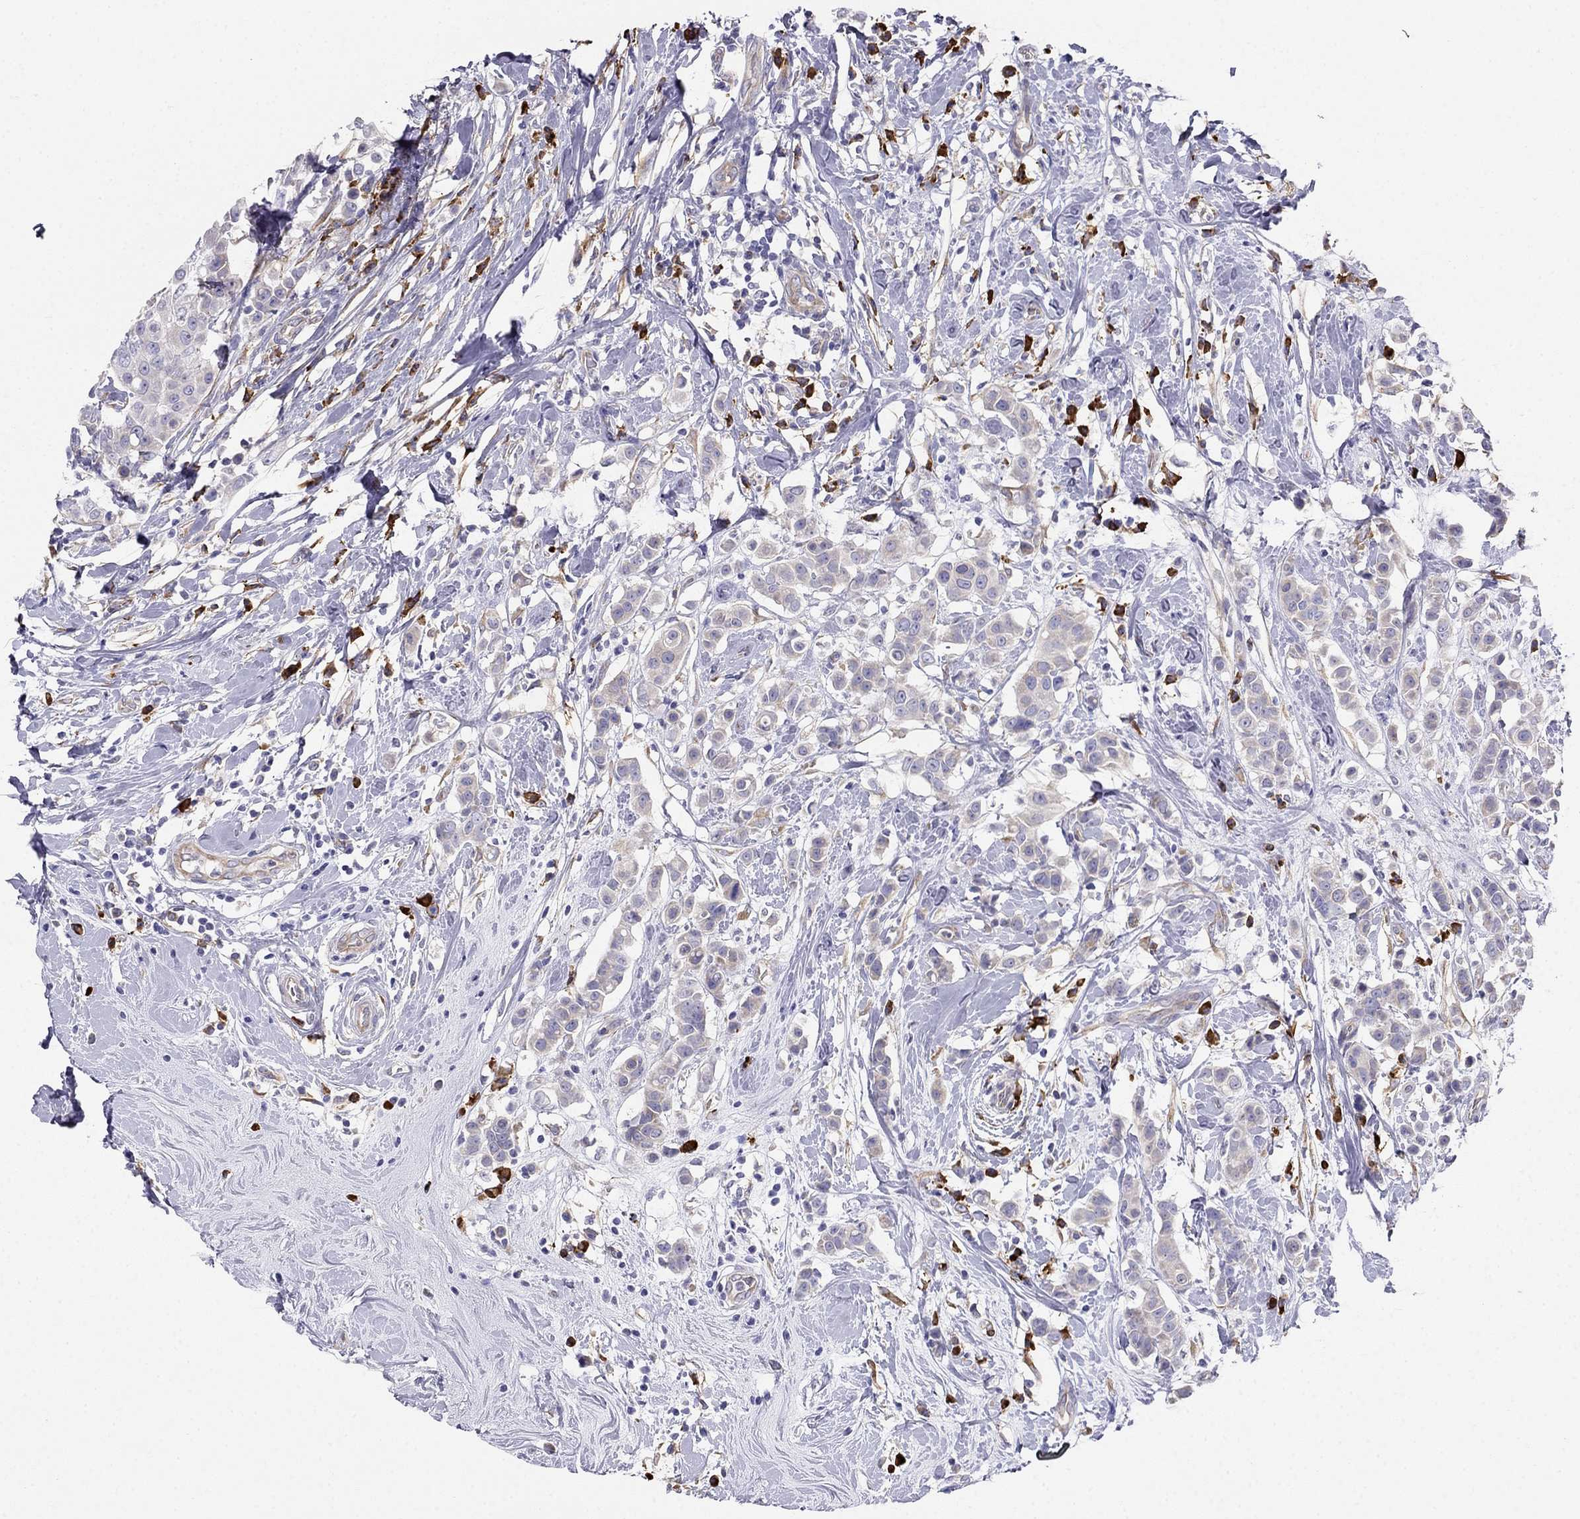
{"staining": {"intensity": "weak", "quantity": "<25%", "location": "cytoplasmic/membranous"}, "tissue": "breast cancer", "cell_type": "Tumor cells", "image_type": "cancer", "snomed": [{"axis": "morphology", "description": "Duct carcinoma"}, {"axis": "topography", "description": "Breast"}], "caption": "The micrograph exhibits no staining of tumor cells in breast cancer (infiltrating ductal carcinoma).", "gene": "LONRF2", "patient": {"sex": "female", "age": 27}}